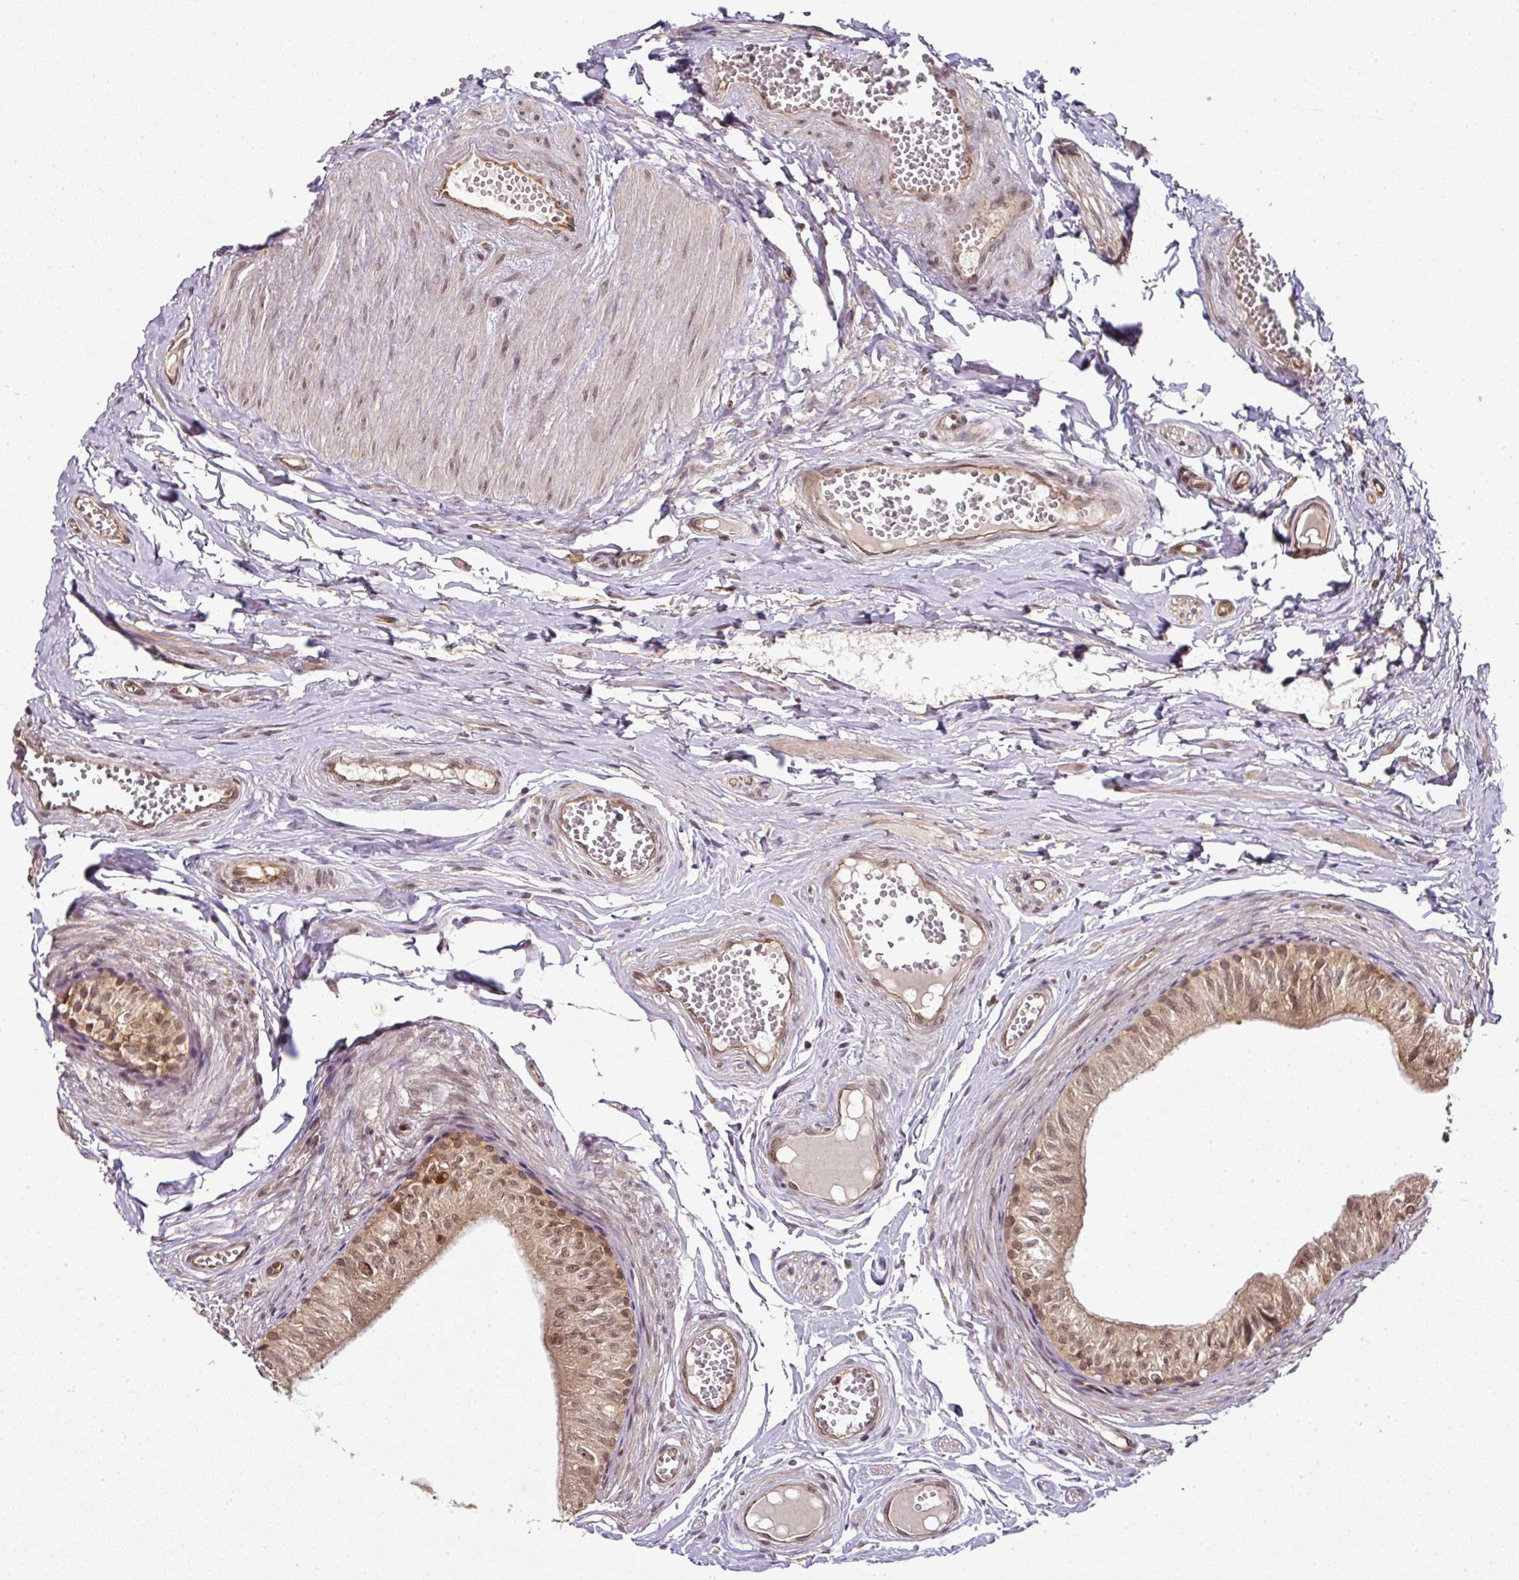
{"staining": {"intensity": "moderate", "quantity": ">75%", "location": "cytoplasmic/membranous,nuclear"}, "tissue": "epididymis", "cell_type": "Glandular cells", "image_type": "normal", "snomed": [{"axis": "morphology", "description": "Normal tissue, NOS"}, {"axis": "topography", "description": "Epididymis"}], "caption": "Benign epididymis exhibits moderate cytoplasmic/membranous,nuclear staining in about >75% of glandular cells.", "gene": "ANKRD18A", "patient": {"sex": "male", "age": 37}}